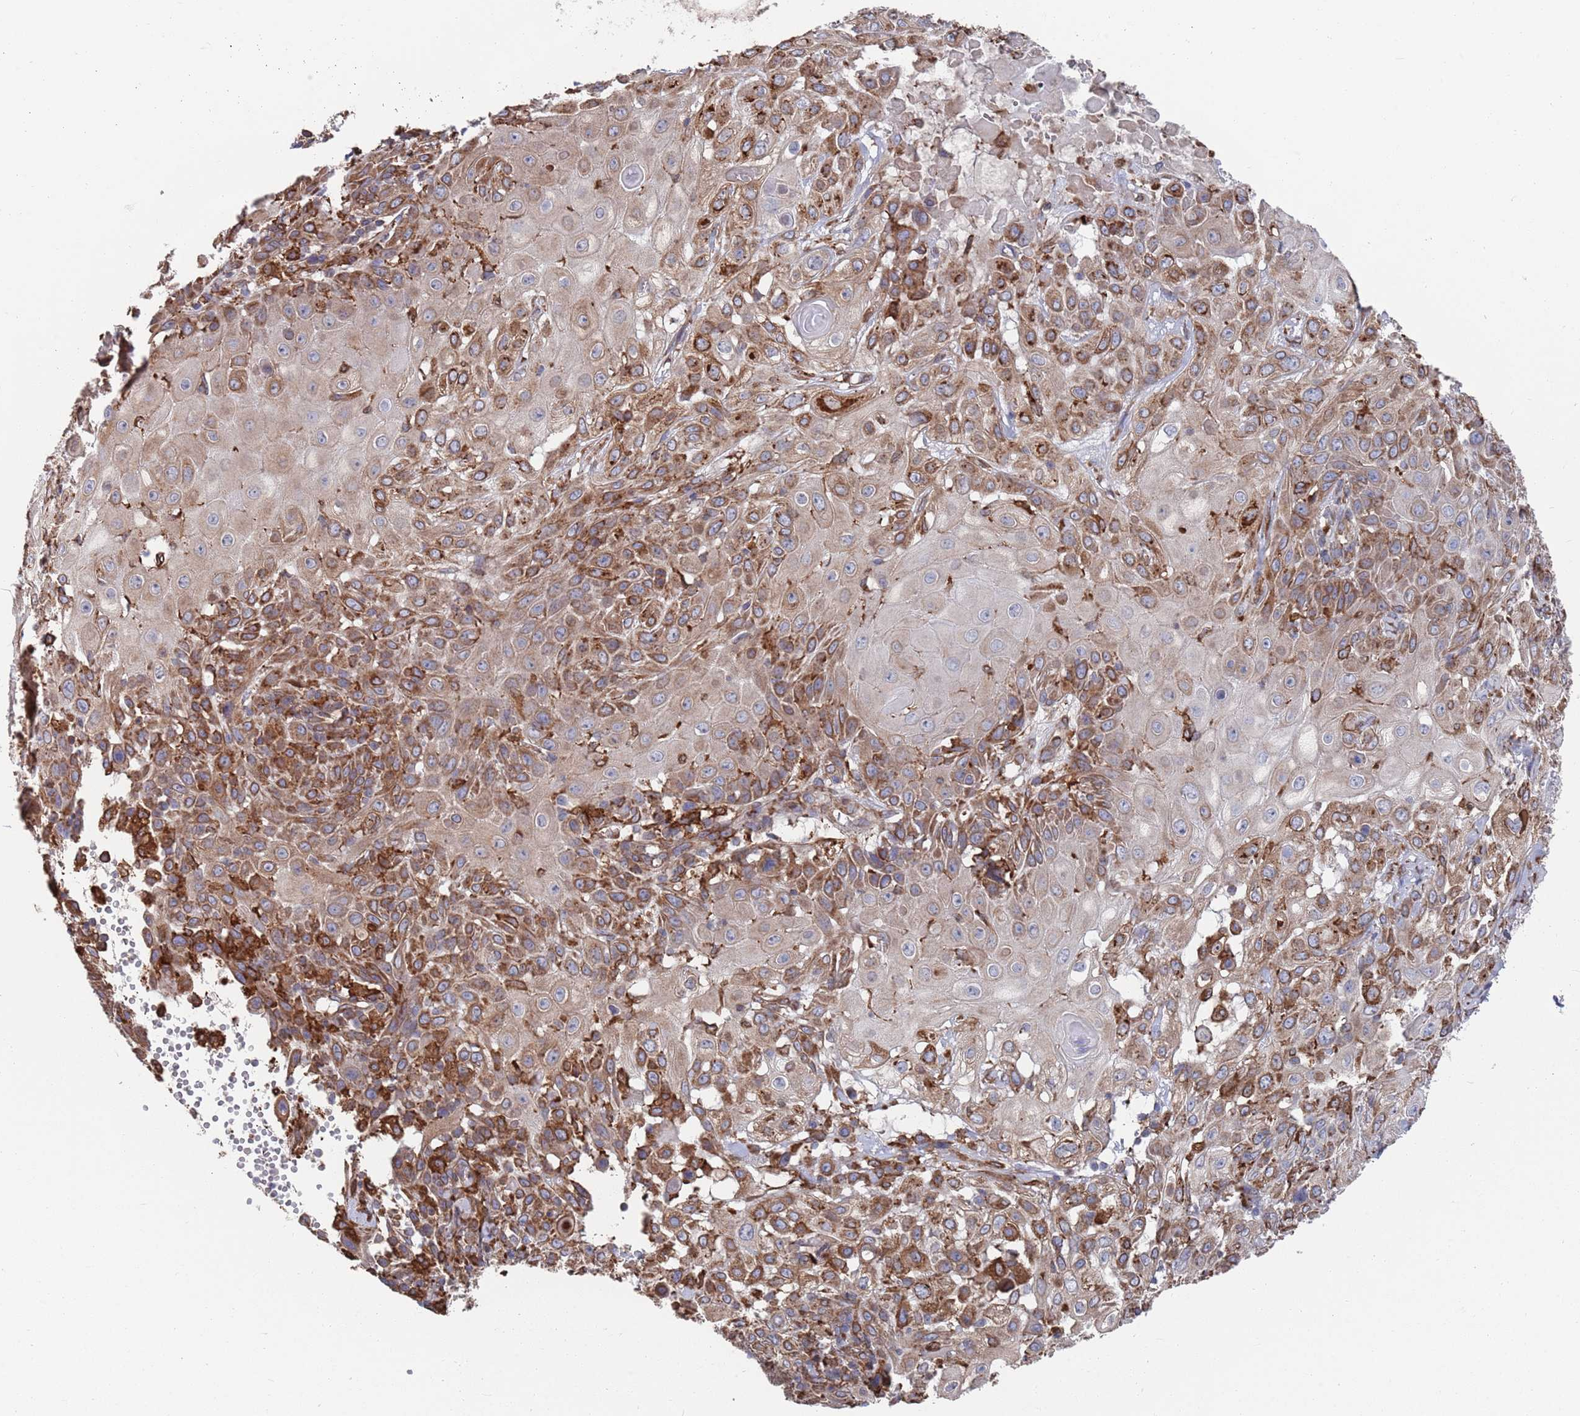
{"staining": {"intensity": "moderate", "quantity": ">75%", "location": "cytoplasmic/membranous"}, "tissue": "skin cancer", "cell_type": "Tumor cells", "image_type": "cancer", "snomed": [{"axis": "morphology", "description": "Normal tissue, NOS"}, {"axis": "morphology", "description": "Squamous cell carcinoma, NOS"}, {"axis": "topography", "description": "Skin"}, {"axis": "topography", "description": "Cartilage tissue"}], "caption": "This is an image of immunohistochemistry staining of skin squamous cell carcinoma, which shows moderate staining in the cytoplasmic/membranous of tumor cells.", "gene": "GID8", "patient": {"sex": "female", "age": 79}}